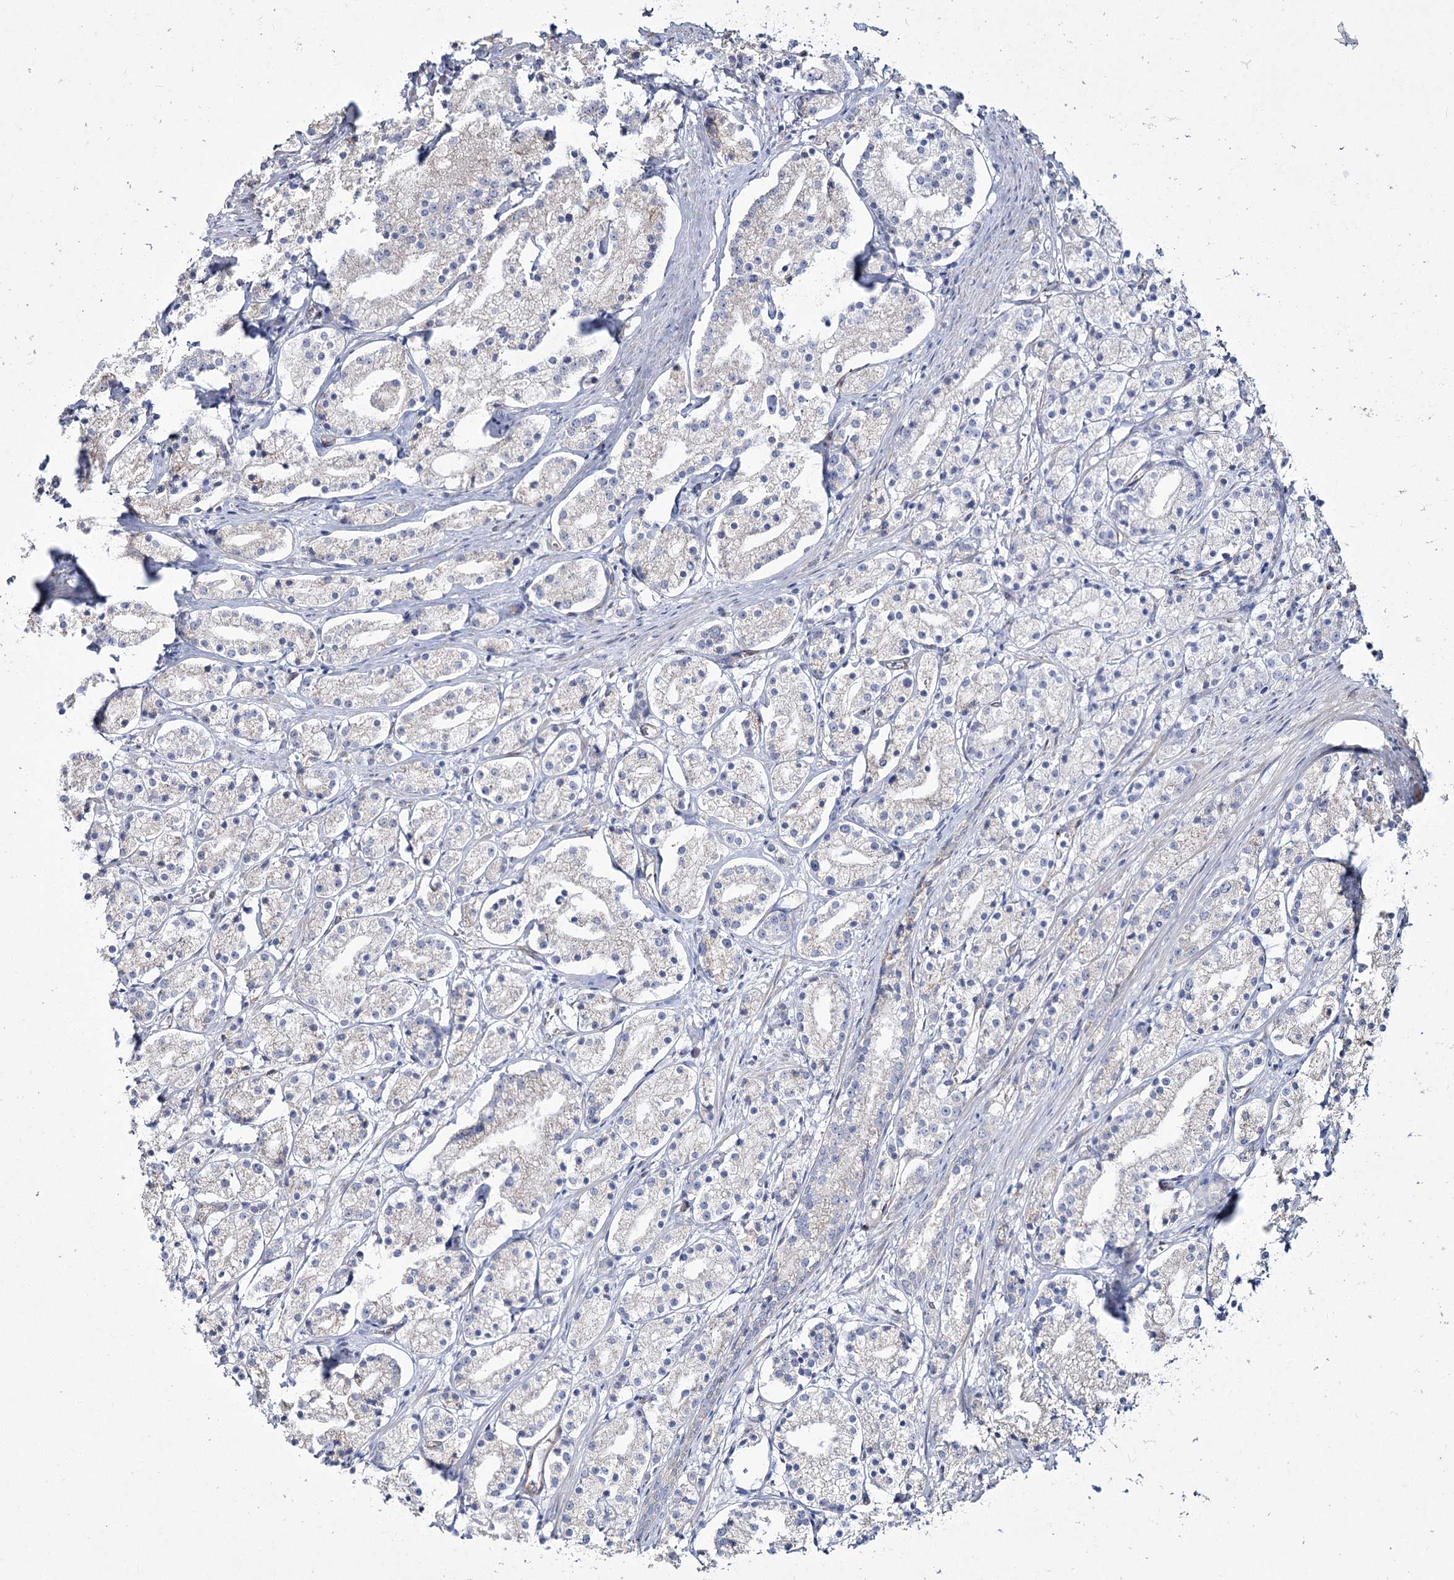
{"staining": {"intensity": "negative", "quantity": "none", "location": "none"}, "tissue": "prostate cancer", "cell_type": "Tumor cells", "image_type": "cancer", "snomed": [{"axis": "morphology", "description": "Adenocarcinoma, High grade"}, {"axis": "topography", "description": "Prostate"}], "caption": "DAB immunohistochemical staining of human prostate high-grade adenocarcinoma displays no significant staining in tumor cells.", "gene": "ME3", "patient": {"sex": "male", "age": 69}}